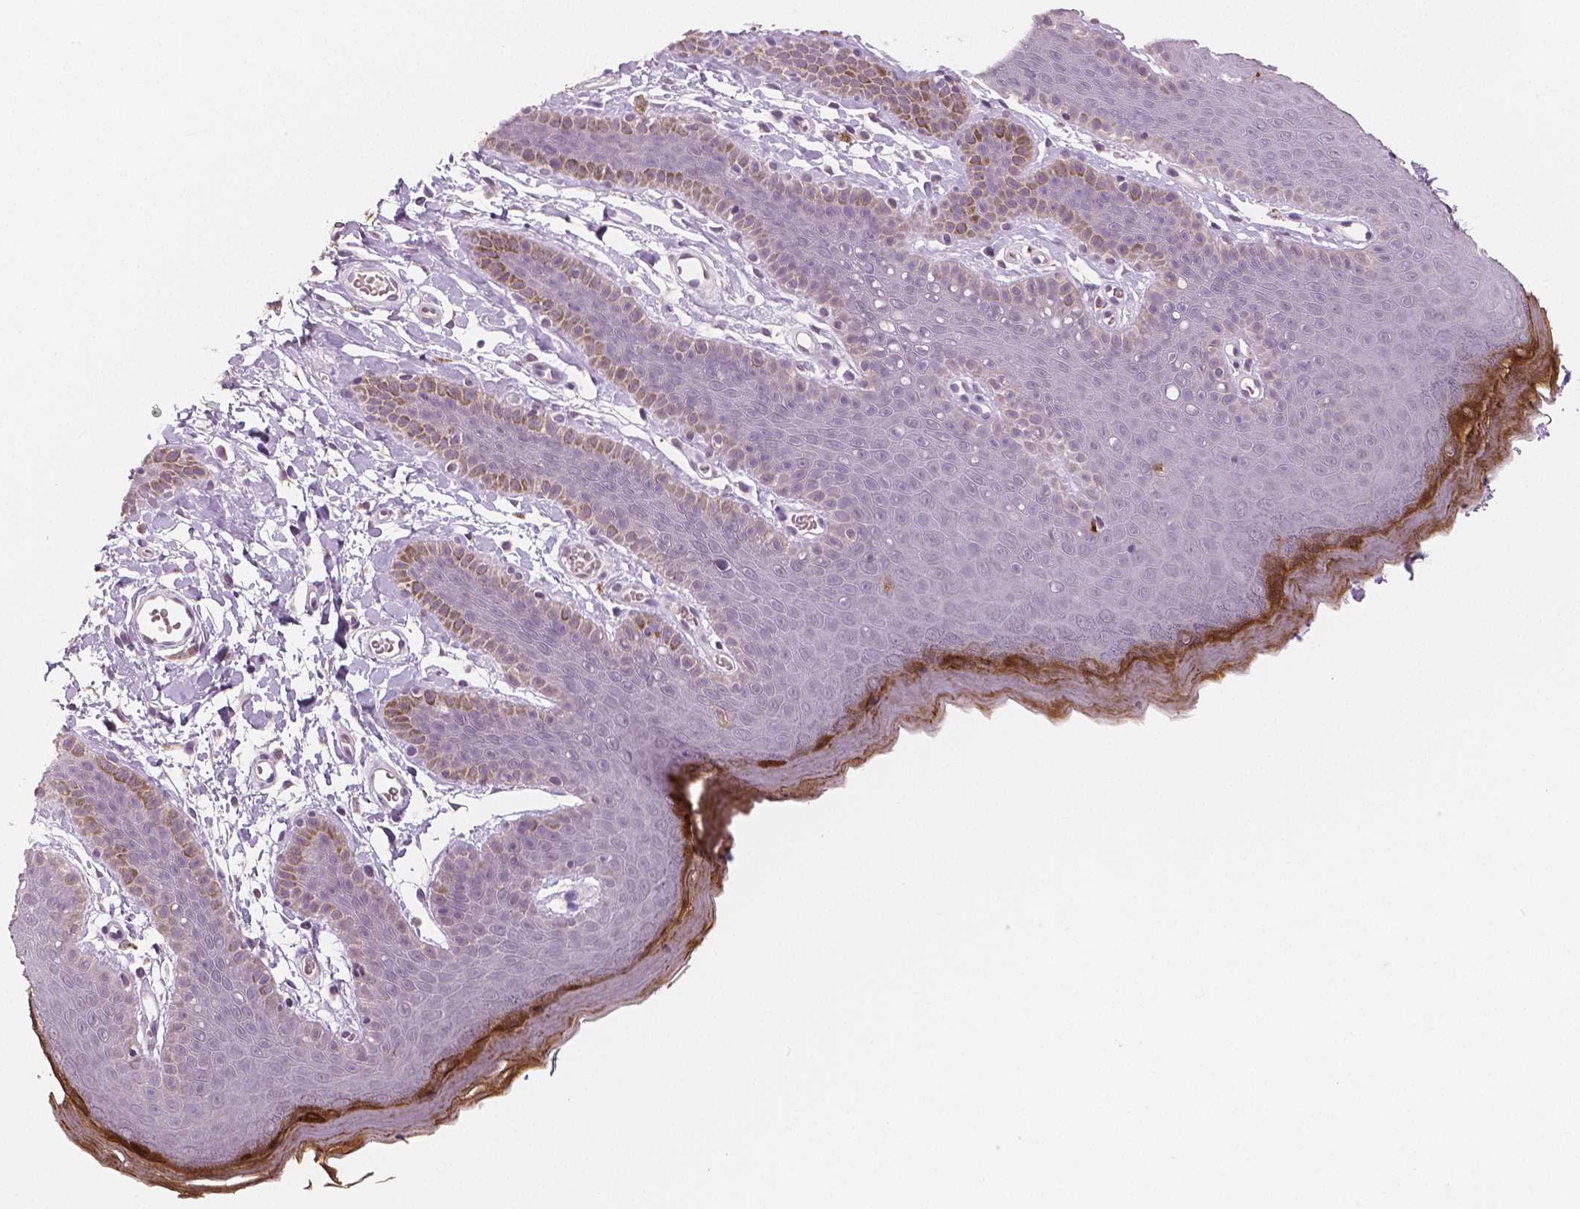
{"staining": {"intensity": "strong", "quantity": "<25%", "location": "cytoplasmic/membranous"}, "tissue": "skin", "cell_type": "Epidermal cells", "image_type": "normal", "snomed": [{"axis": "morphology", "description": "Normal tissue, NOS"}, {"axis": "topography", "description": "Anal"}], "caption": "Immunohistochemical staining of benign human skin shows <25% levels of strong cytoplasmic/membranous protein staining in about <25% of epidermal cells. (Brightfield microscopy of DAB IHC at high magnification).", "gene": "RNASE7", "patient": {"sex": "male", "age": 53}}